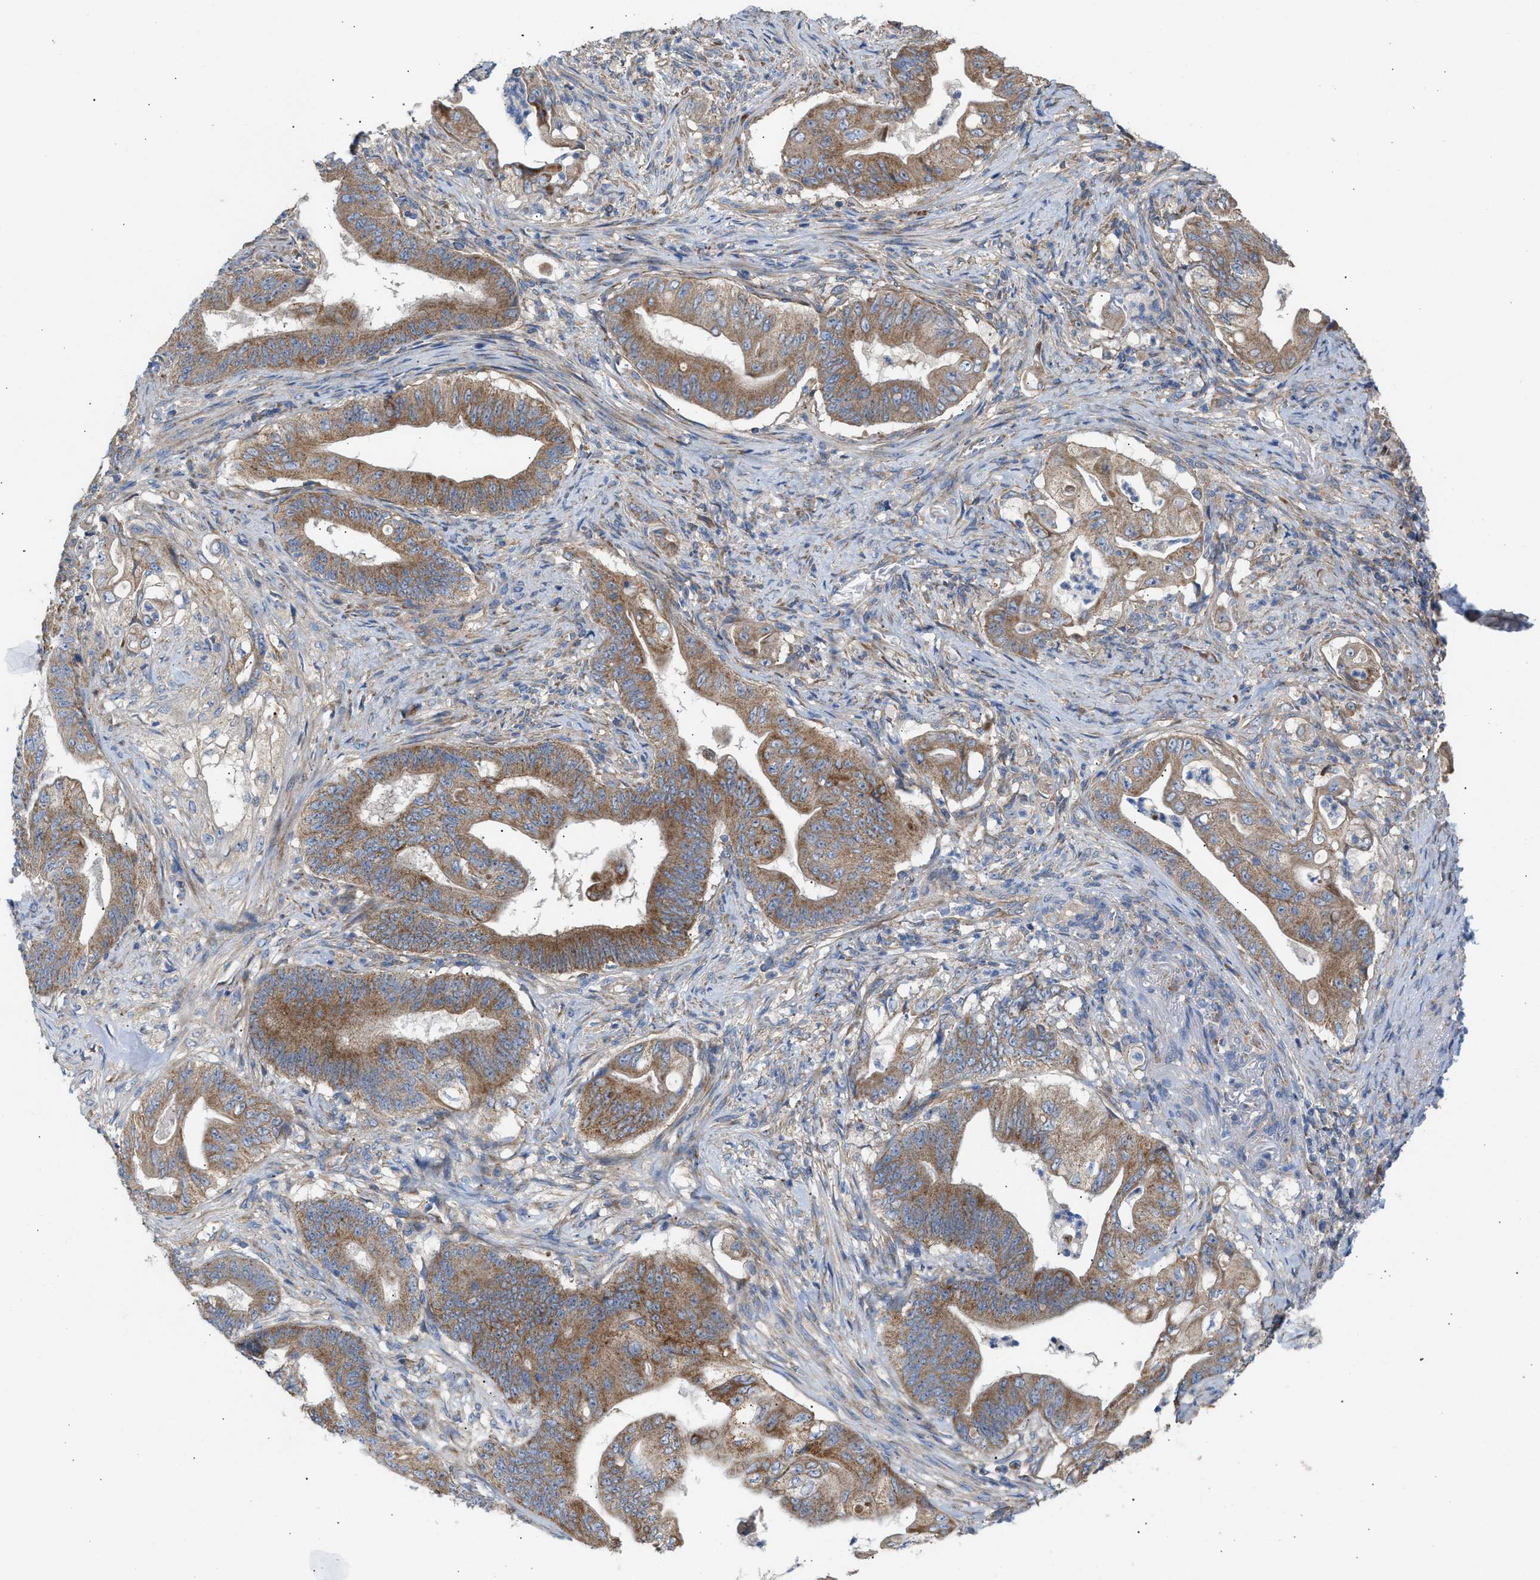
{"staining": {"intensity": "moderate", "quantity": ">75%", "location": "cytoplasmic/membranous"}, "tissue": "stomach cancer", "cell_type": "Tumor cells", "image_type": "cancer", "snomed": [{"axis": "morphology", "description": "Adenocarcinoma, NOS"}, {"axis": "topography", "description": "Stomach"}], "caption": "Immunohistochemistry staining of stomach adenocarcinoma, which shows medium levels of moderate cytoplasmic/membranous expression in about >75% of tumor cells indicating moderate cytoplasmic/membranous protein staining. The staining was performed using DAB (3,3'-diaminobenzidine) (brown) for protein detection and nuclei were counterstained in hematoxylin (blue).", "gene": "OXSM", "patient": {"sex": "female", "age": 73}}